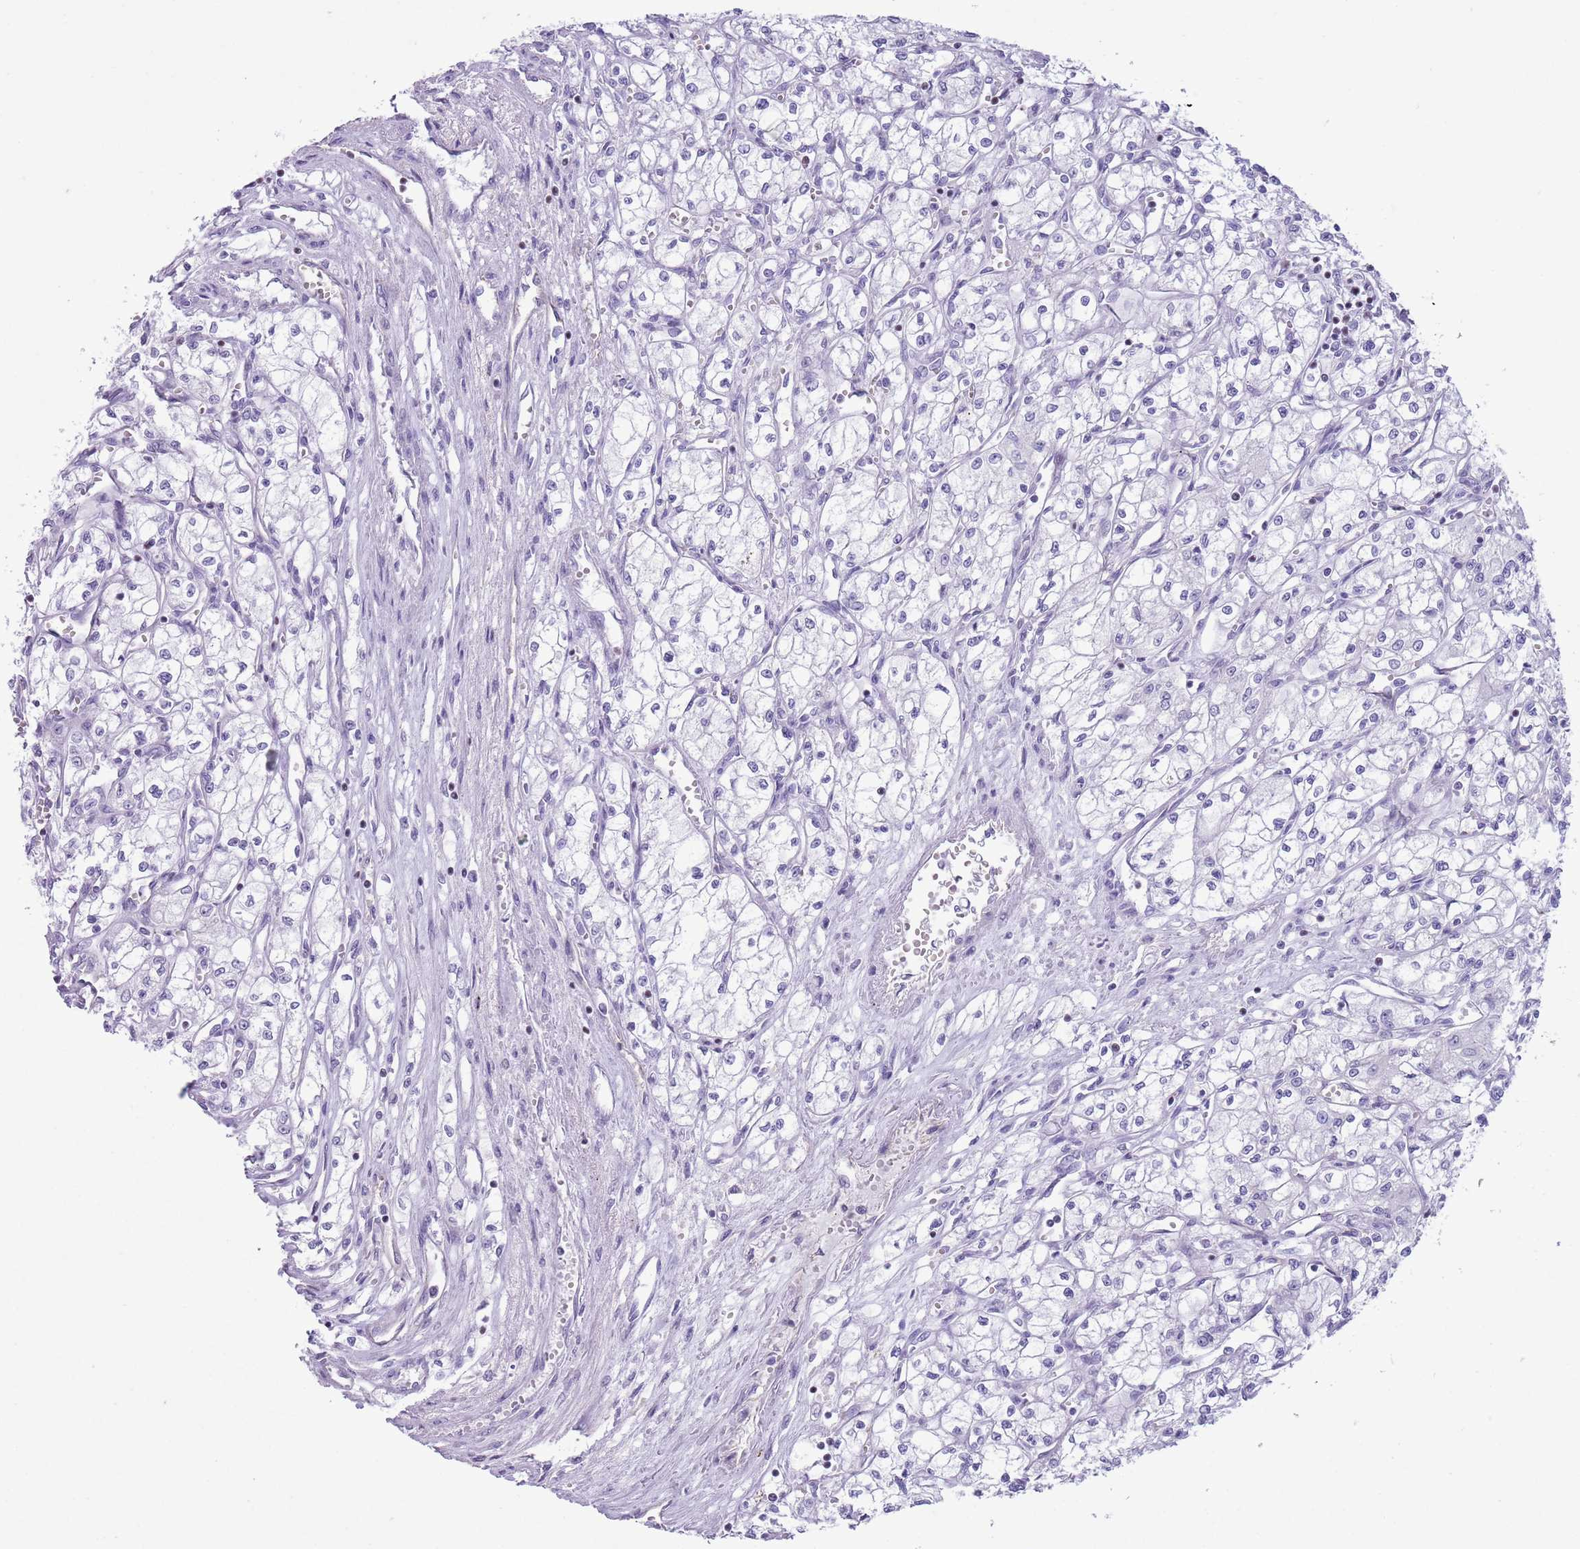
{"staining": {"intensity": "negative", "quantity": "none", "location": "none"}, "tissue": "renal cancer", "cell_type": "Tumor cells", "image_type": "cancer", "snomed": [{"axis": "morphology", "description": "Adenocarcinoma, NOS"}, {"axis": "topography", "description": "Kidney"}], "caption": "Immunohistochemistry of human adenocarcinoma (renal) demonstrates no positivity in tumor cells.", "gene": "BCL11B", "patient": {"sex": "male", "age": 59}}